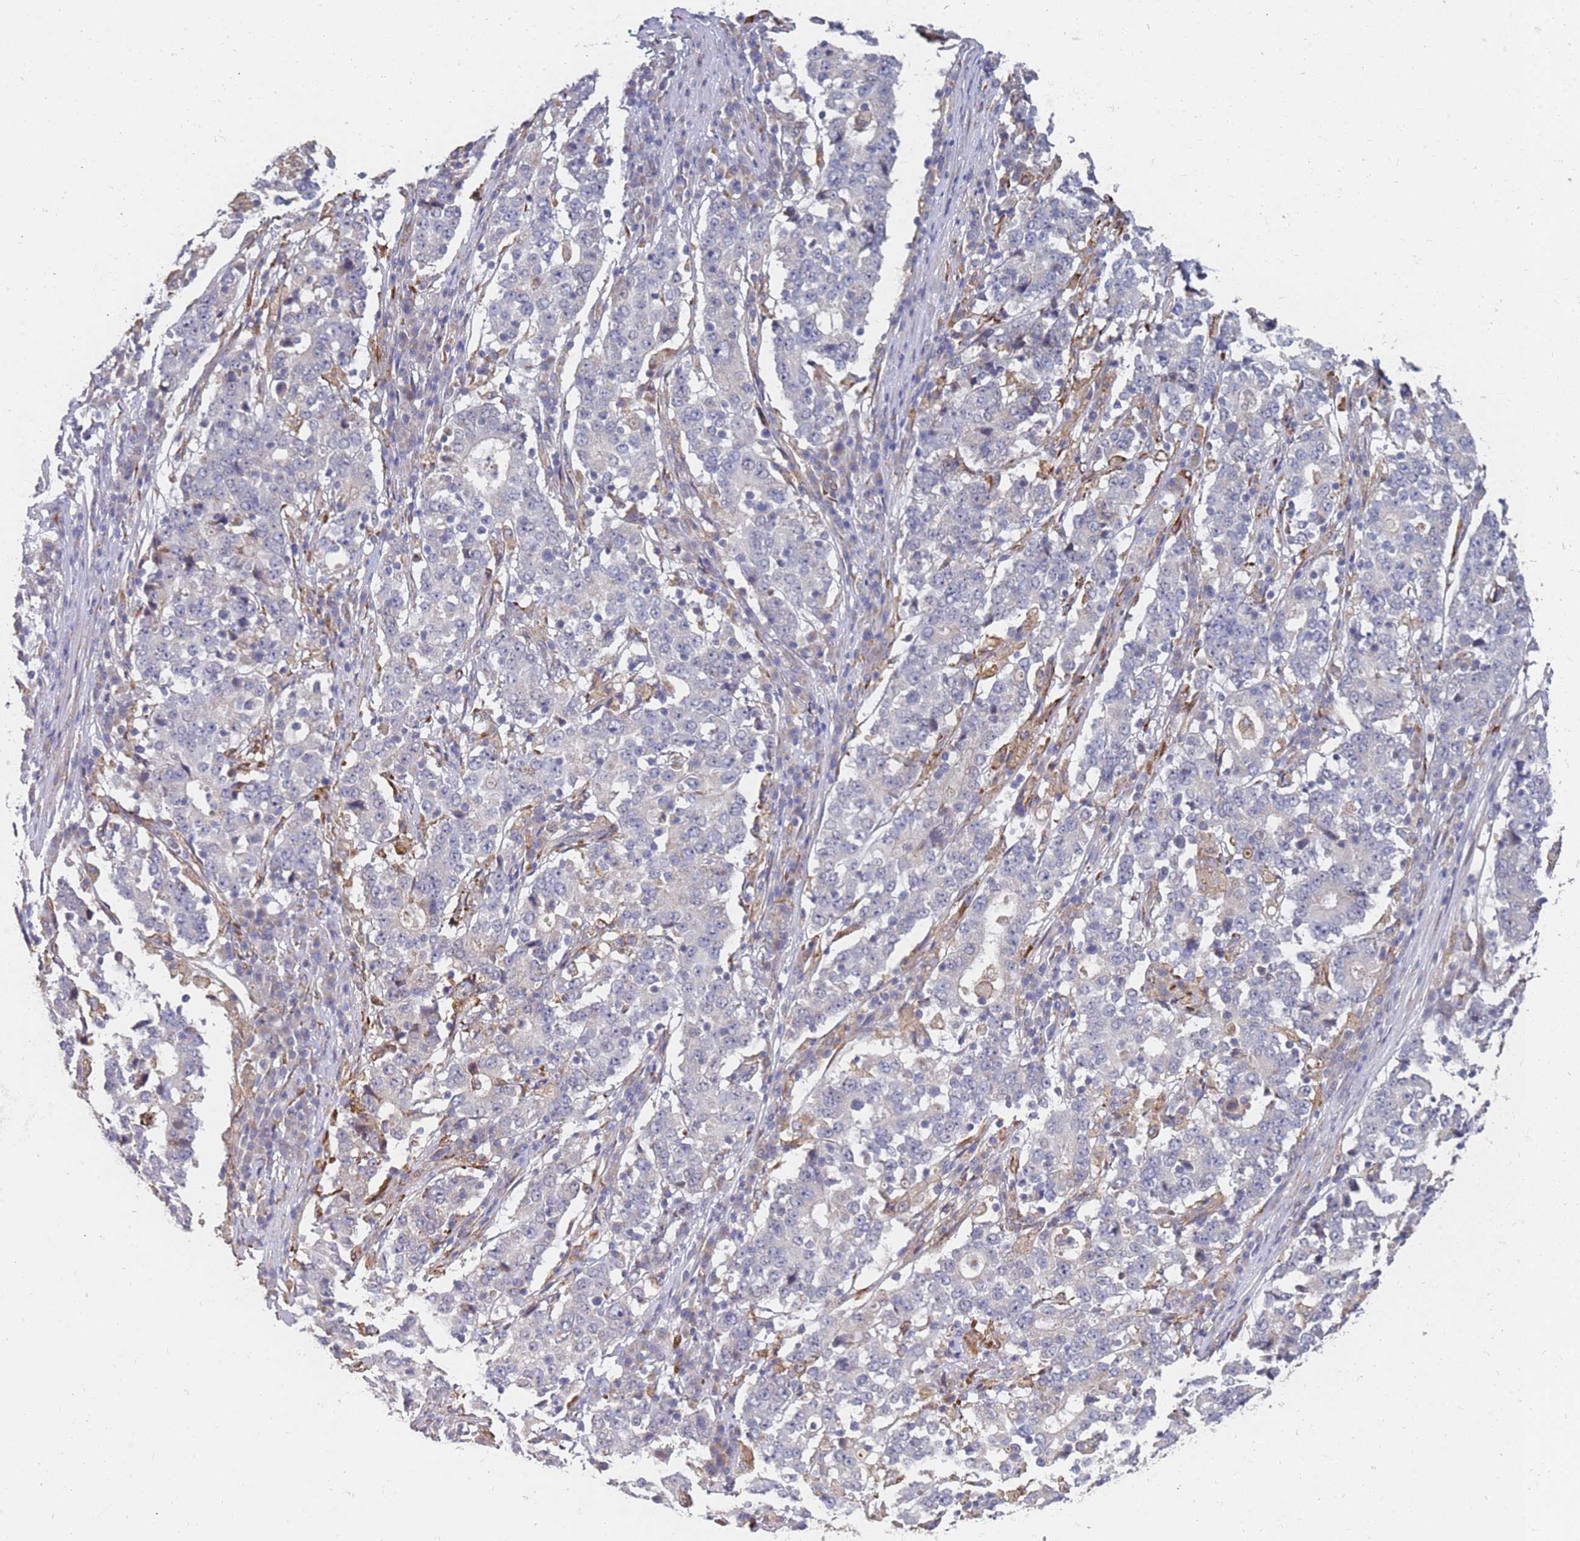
{"staining": {"intensity": "negative", "quantity": "none", "location": "none"}, "tissue": "stomach cancer", "cell_type": "Tumor cells", "image_type": "cancer", "snomed": [{"axis": "morphology", "description": "Adenocarcinoma, NOS"}, {"axis": "topography", "description": "Stomach"}], "caption": "Histopathology image shows no significant protein expression in tumor cells of adenocarcinoma (stomach). Brightfield microscopy of immunohistochemistry (IHC) stained with DAB (brown) and hematoxylin (blue), captured at high magnification.", "gene": "VRK2", "patient": {"sex": "male", "age": 59}}